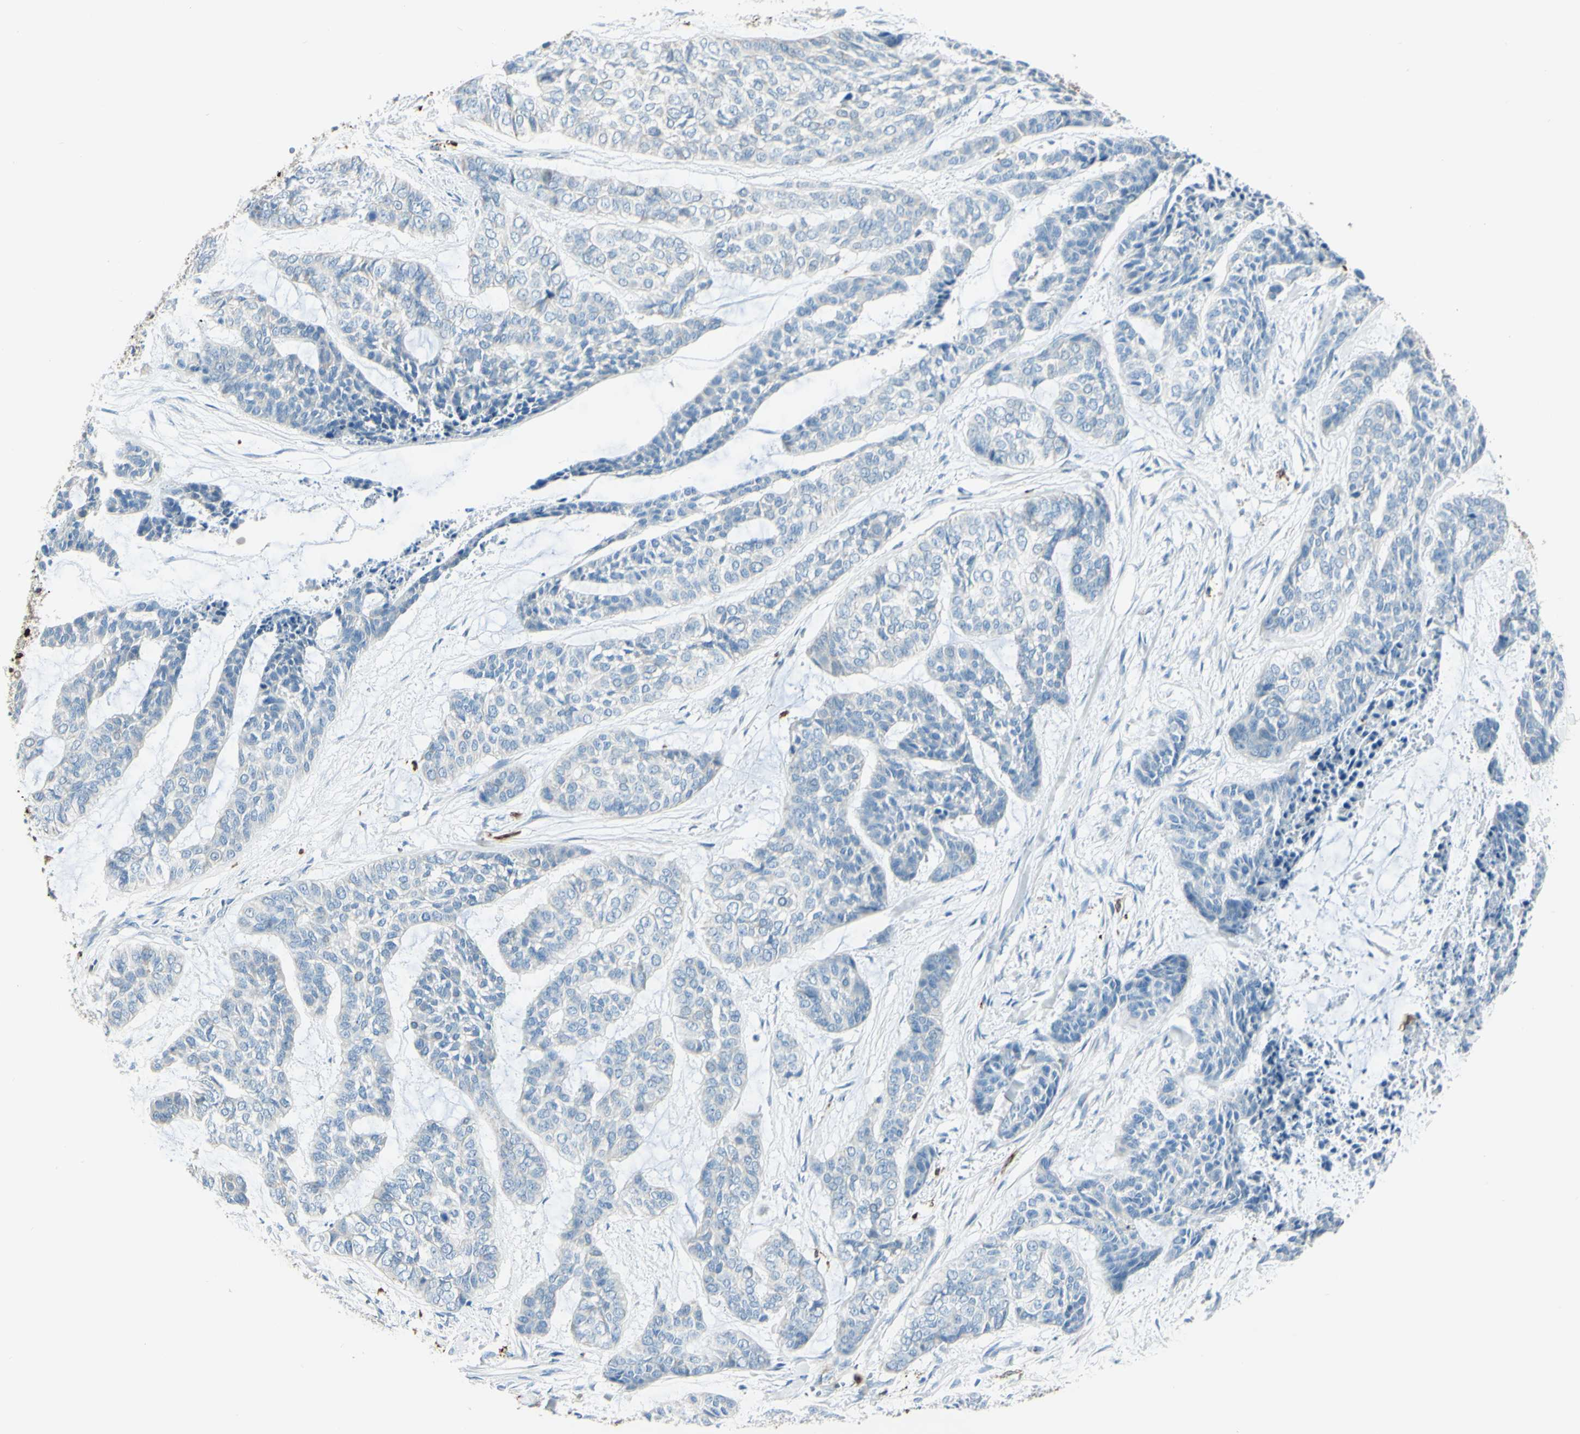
{"staining": {"intensity": "negative", "quantity": "none", "location": "none"}, "tissue": "skin cancer", "cell_type": "Tumor cells", "image_type": "cancer", "snomed": [{"axis": "morphology", "description": "Basal cell carcinoma"}, {"axis": "topography", "description": "Skin"}], "caption": "Protein analysis of basal cell carcinoma (skin) shows no significant expression in tumor cells. Brightfield microscopy of immunohistochemistry stained with DAB (3,3'-diaminobenzidine) (brown) and hematoxylin (blue), captured at high magnification.", "gene": "CD74", "patient": {"sex": "female", "age": 64}}